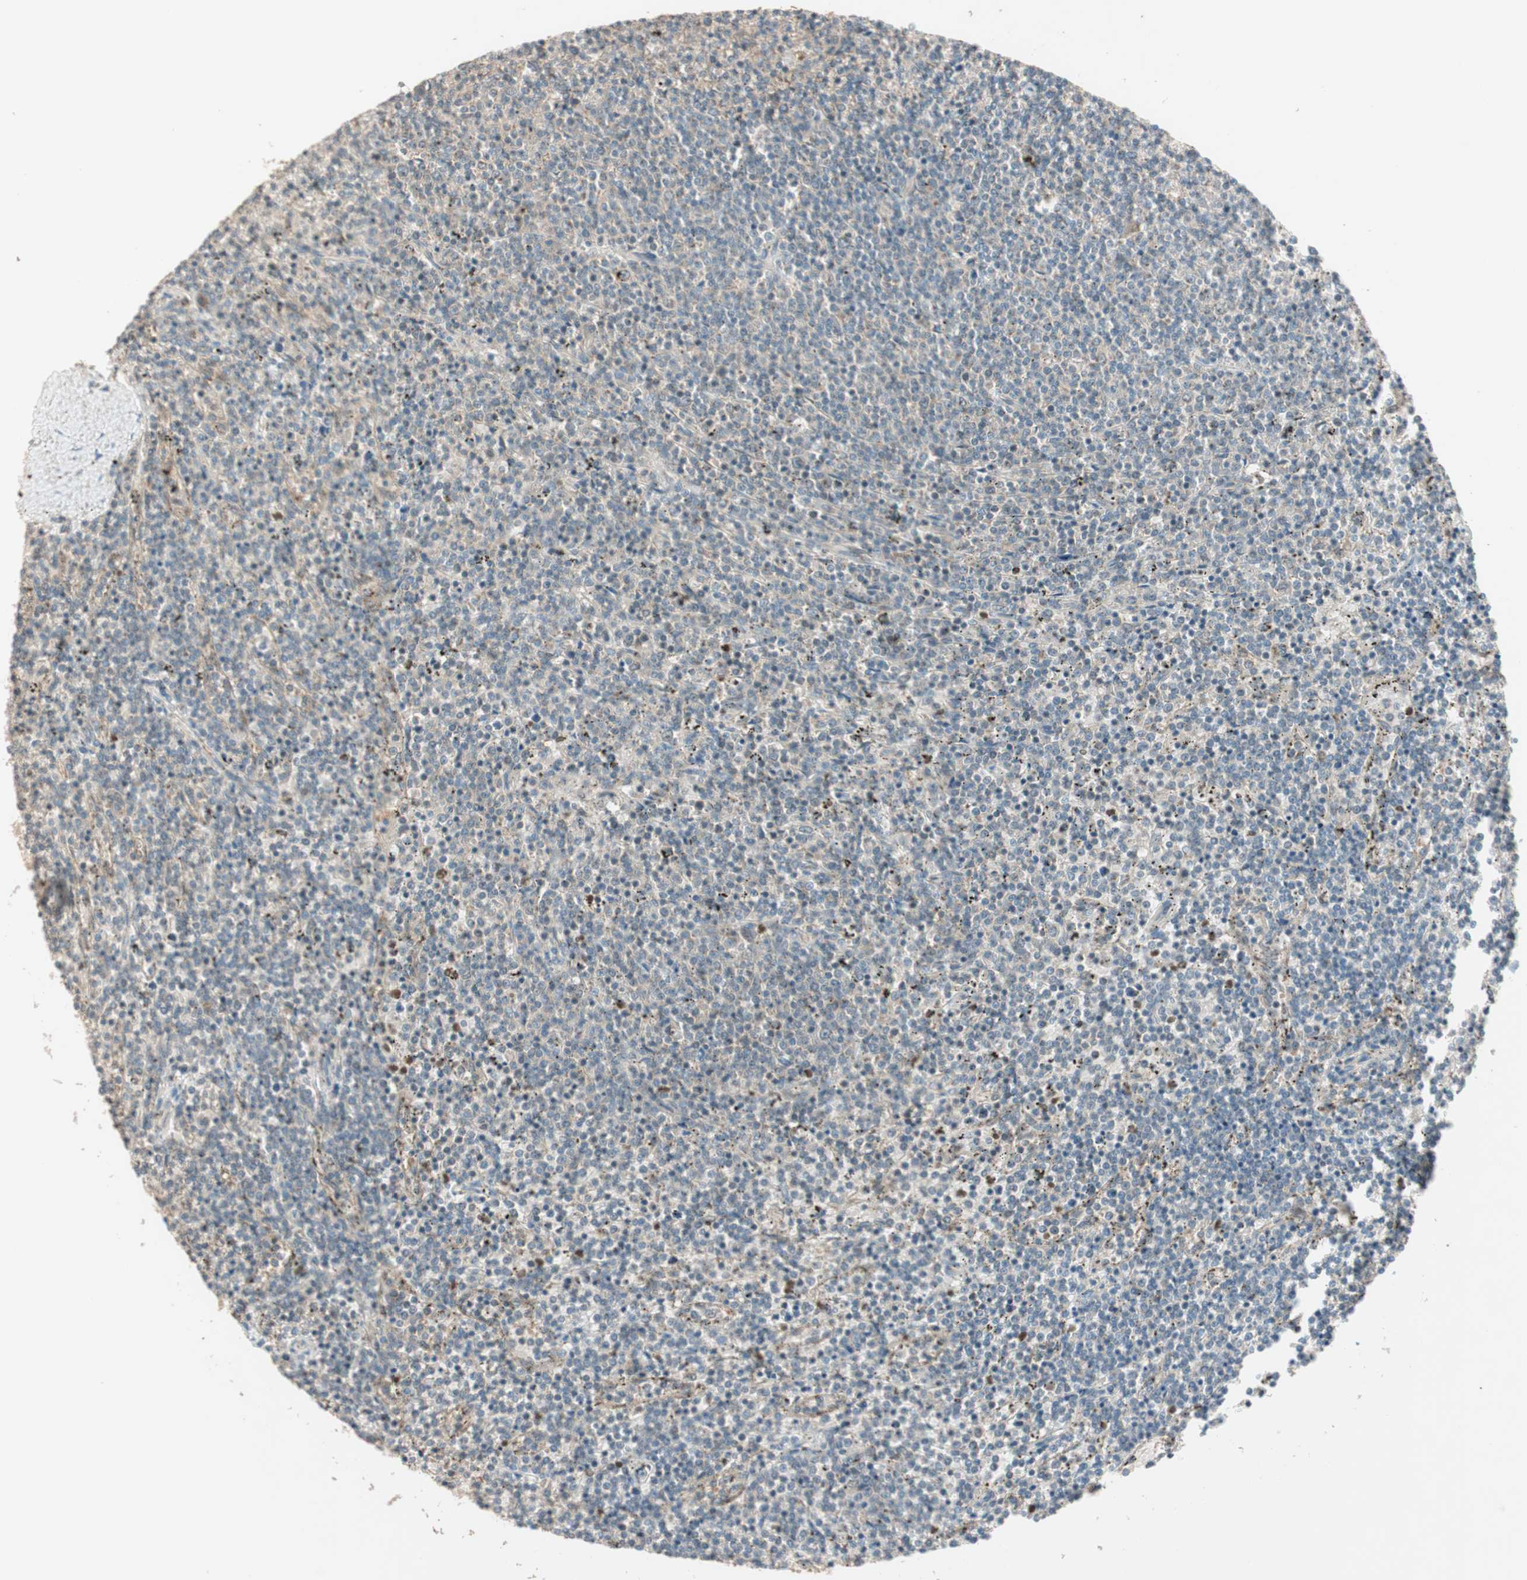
{"staining": {"intensity": "negative", "quantity": "none", "location": "none"}, "tissue": "lymphoma", "cell_type": "Tumor cells", "image_type": "cancer", "snomed": [{"axis": "morphology", "description": "Malignant lymphoma, non-Hodgkin's type, Low grade"}, {"axis": "topography", "description": "Spleen"}], "caption": "Image shows no protein expression in tumor cells of malignant lymphoma, non-Hodgkin's type (low-grade) tissue.", "gene": "SEC16A", "patient": {"sex": "female", "age": 50}}